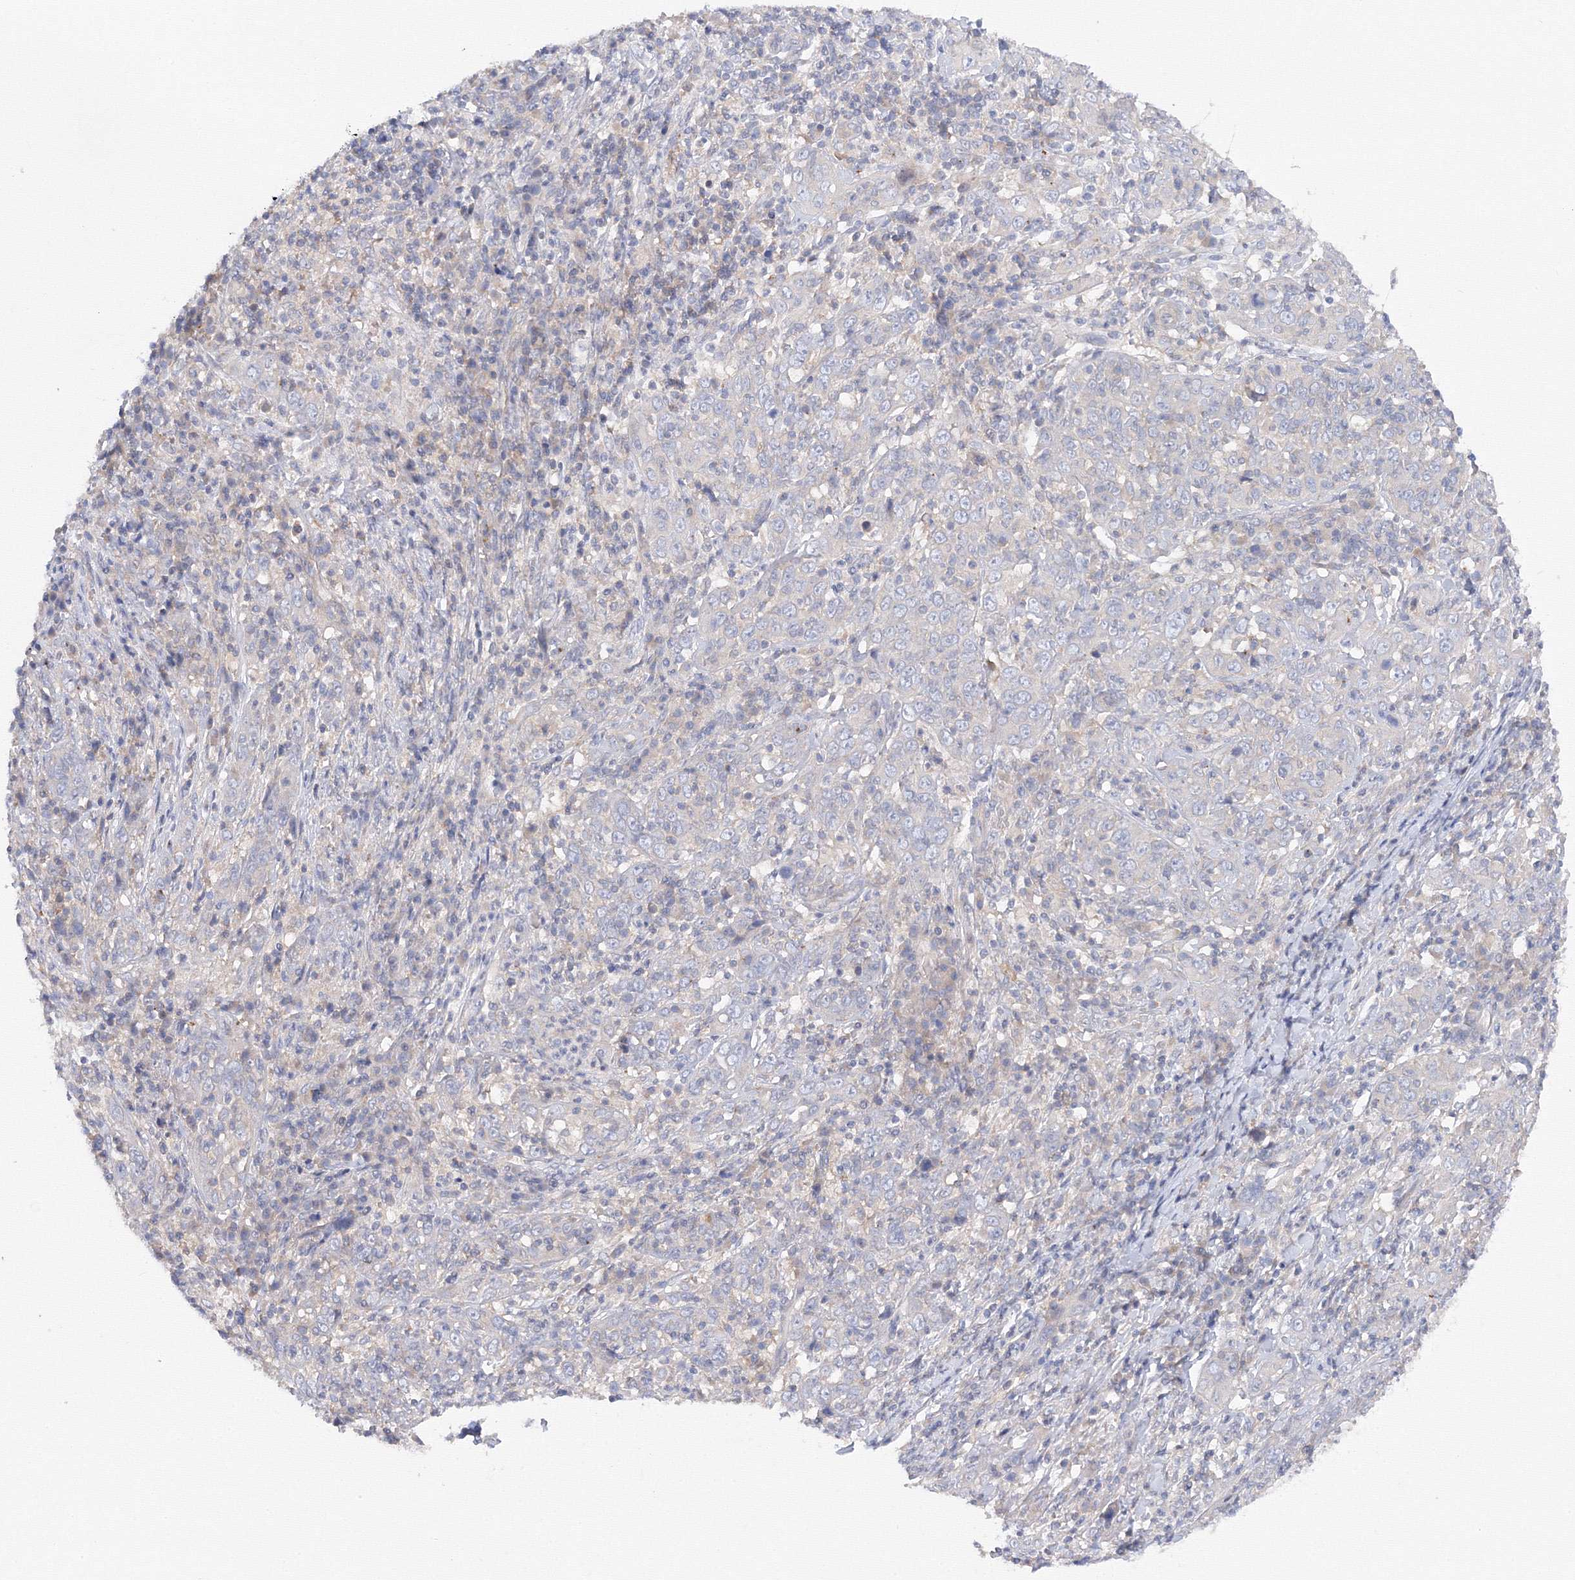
{"staining": {"intensity": "negative", "quantity": "none", "location": "none"}, "tissue": "cervical cancer", "cell_type": "Tumor cells", "image_type": "cancer", "snomed": [{"axis": "morphology", "description": "Squamous cell carcinoma, NOS"}, {"axis": "topography", "description": "Cervix"}], "caption": "Tumor cells are negative for protein expression in human cervical cancer (squamous cell carcinoma).", "gene": "DIS3L2", "patient": {"sex": "female", "age": 46}}